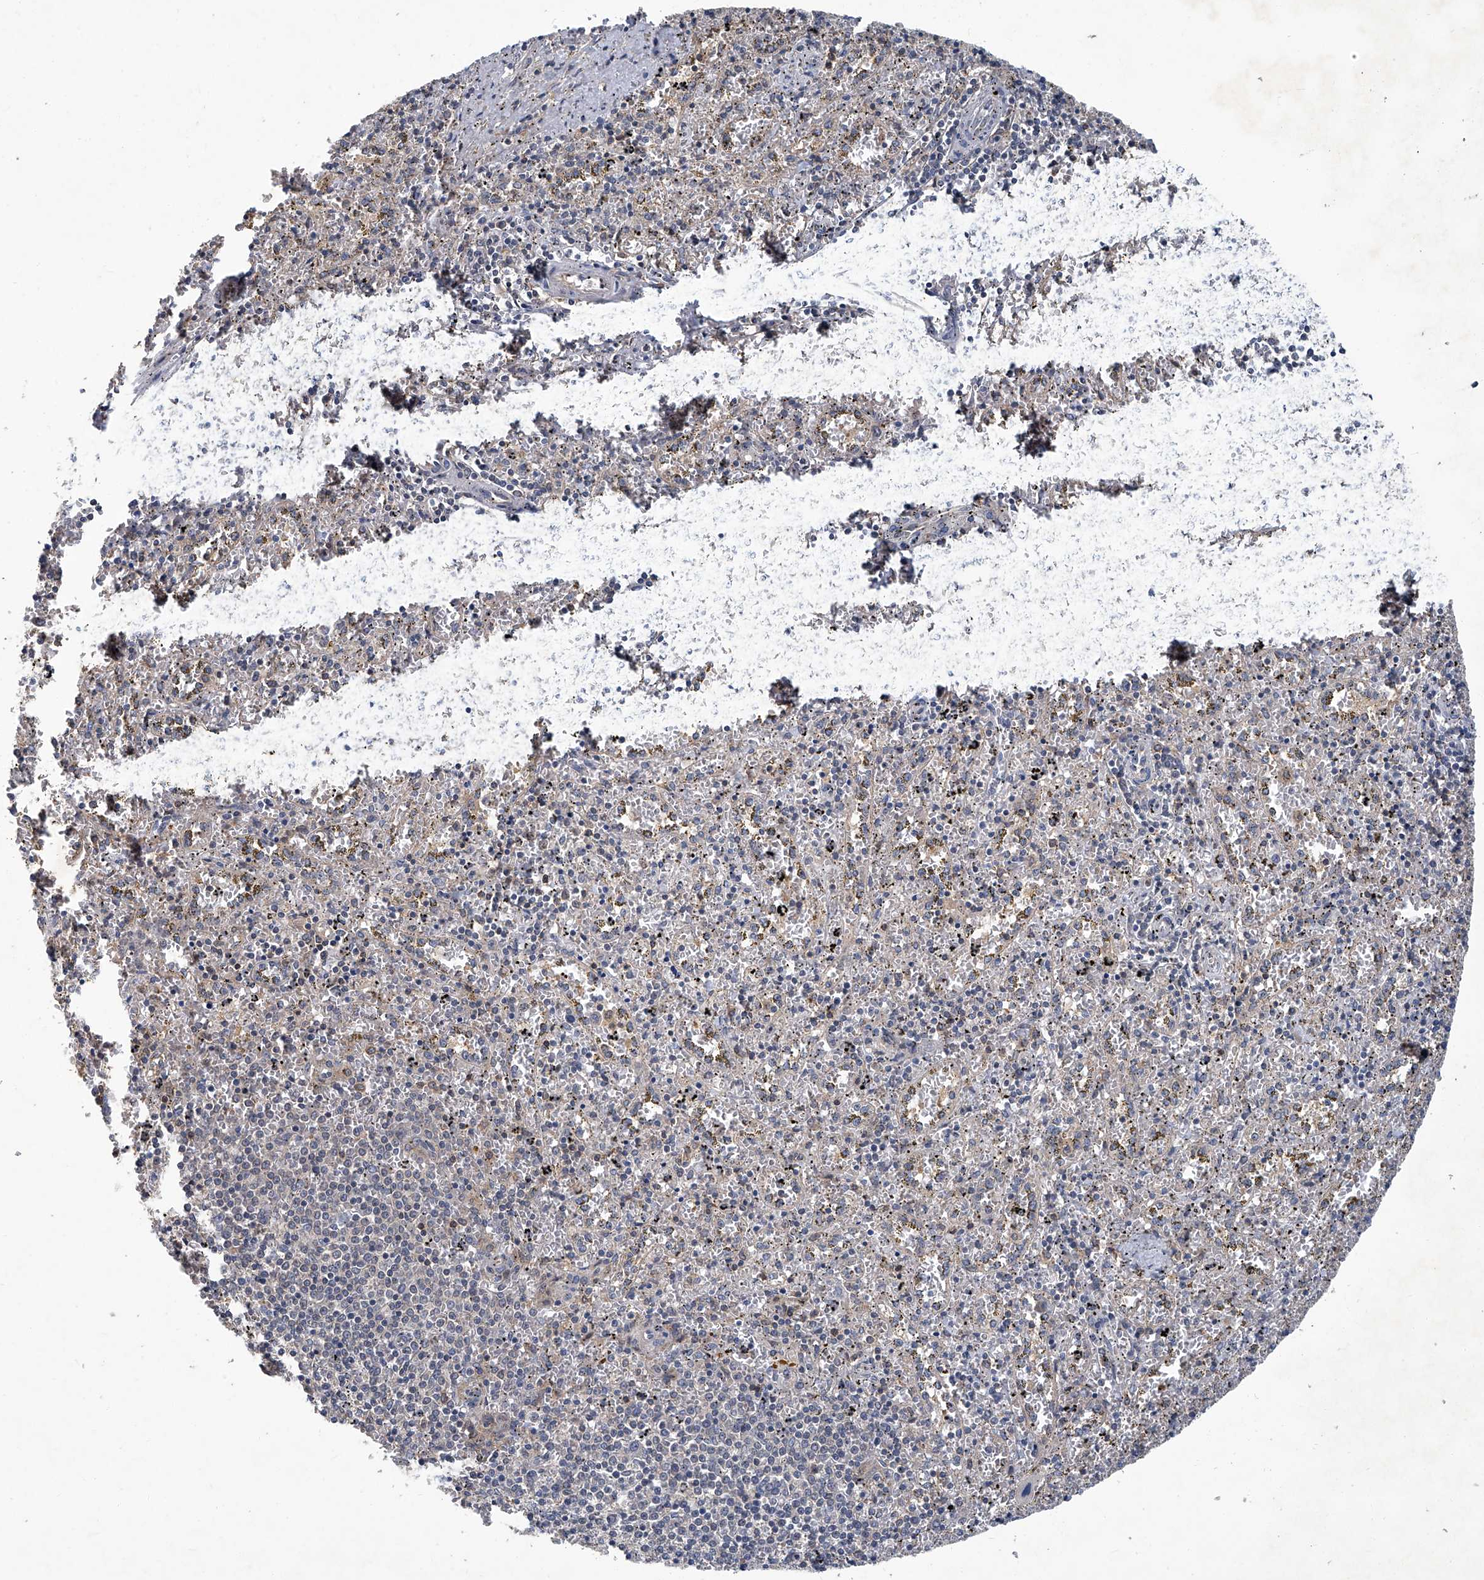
{"staining": {"intensity": "negative", "quantity": "none", "location": "none"}, "tissue": "spleen", "cell_type": "Cells in red pulp", "image_type": "normal", "snomed": [{"axis": "morphology", "description": "Normal tissue, NOS"}, {"axis": "topography", "description": "Spleen"}], "caption": "This micrograph is of normal spleen stained with IHC to label a protein in brown with the nuclei are counter-stained blue. There is no expression in cells in red pulp. (Immunohistochemistry, brightfield microscopy, high magnification).", "gene": "ANKRD34A", "patient": {"sex": "male", "age": 11}}